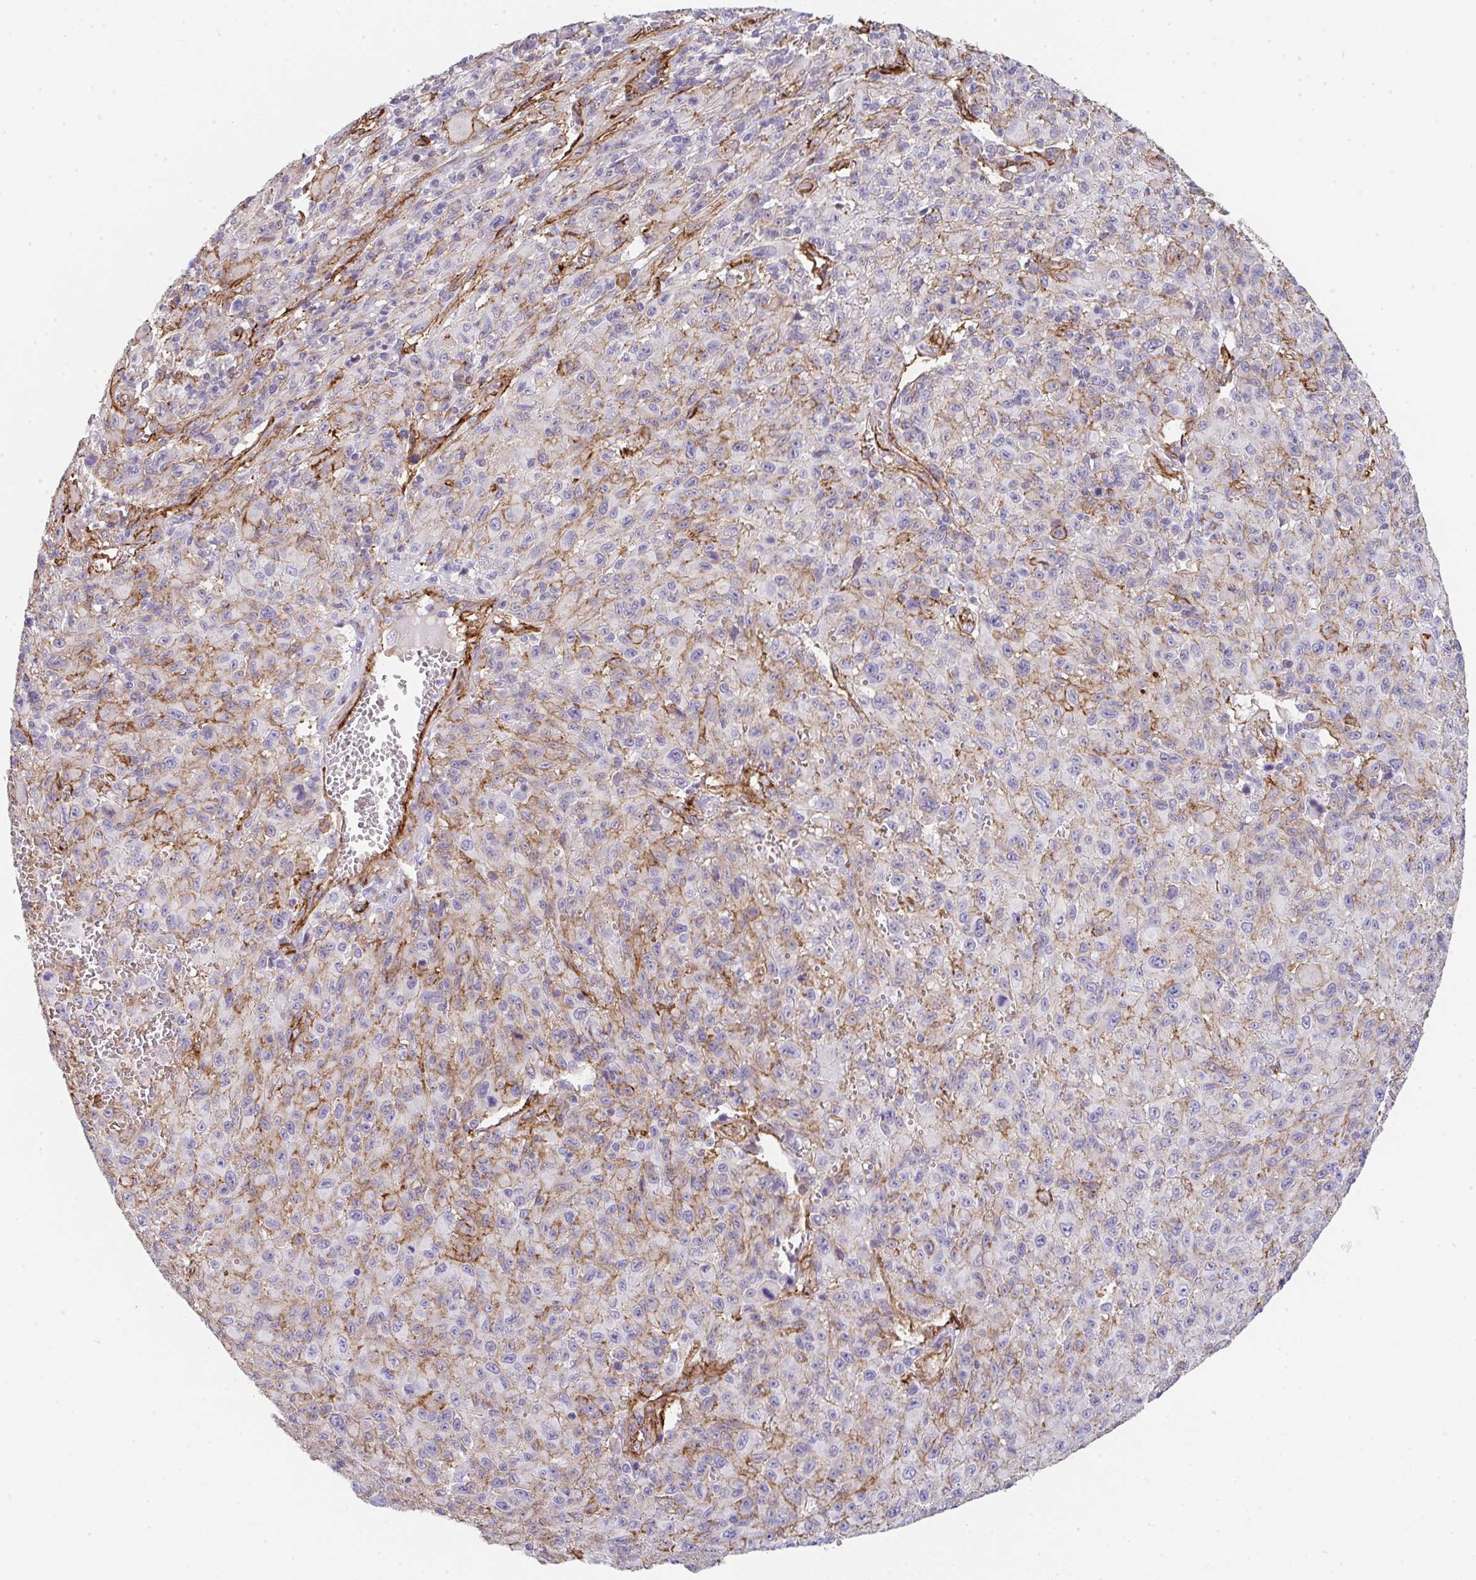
{"staining": {"intensity": "weak", "quantity": "<25%", "location": "cytoplasmic/membranous"}, "tissue": "melanoma", "cell_type": "Tumor cells", "image_type": "cancer", "snomed": [{"axis": "morphology", "description": "Malignant melanoma, NOS"}, {"axis": "topography", "description": "Skin"}], "caption": "This is an immunohistochemistry histopathology image of malignant melanoma. There is no expression in tumor cells.", "gene": "DBN1", "patient": {"sex": "male", "age": 46}}